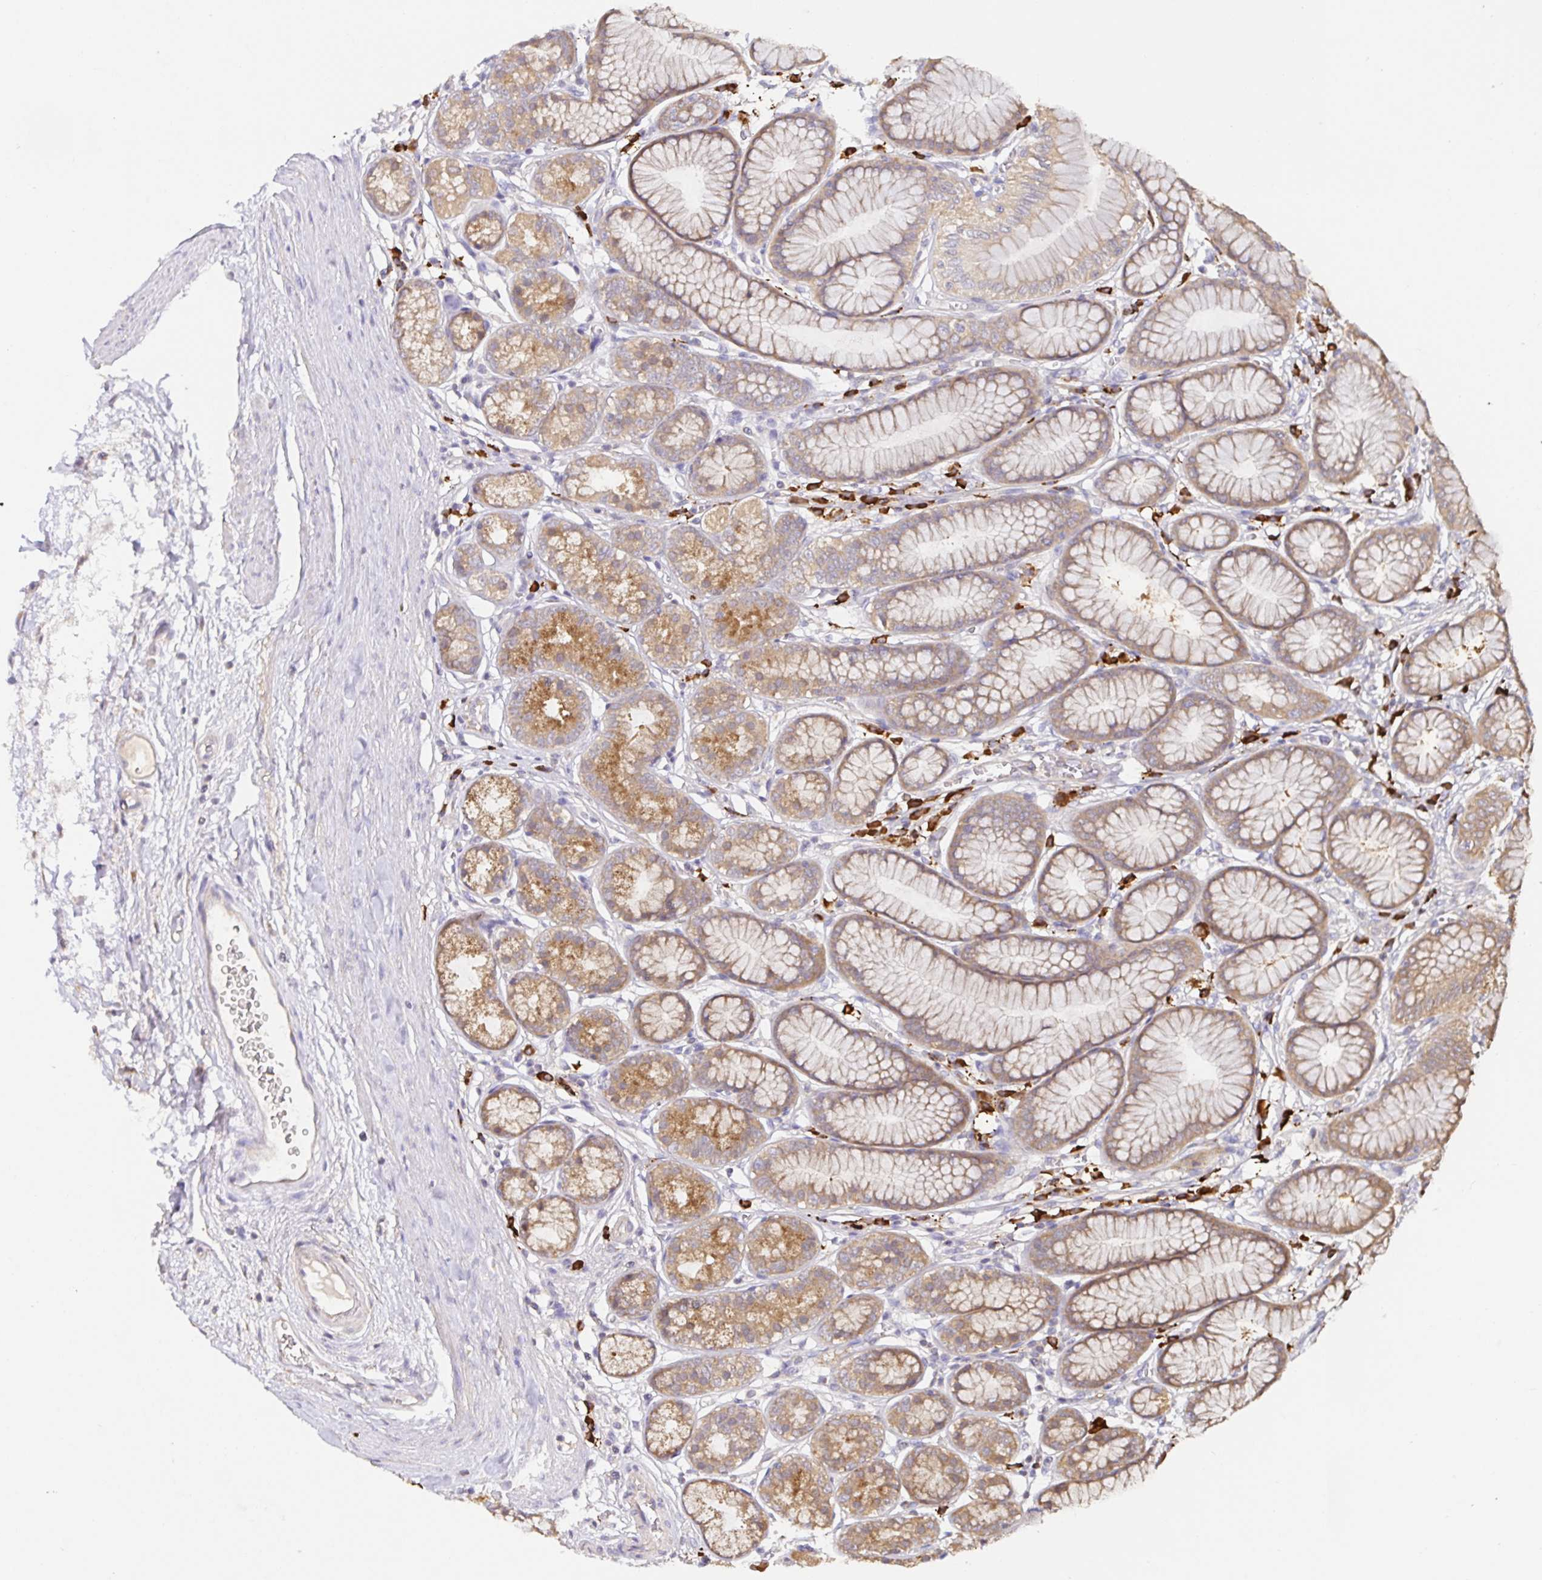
{"staining": {"intensity": "moderate", "quantity": ">75%", "location": "cytoplasmic/membranous"}, "tissue": "stomach", "cell_type": "Glandular cells", "image_type": "normal", "snomed": [{"axis": "morphology", "description": "Normal tissue, NOS"}, {"axis": "topography", "description": "Stomach"}, {"axis": "topography", "description": "Stomach, lower"}], "caption": "Benign stomach demonstrates moderate cytoplasmic/membranous staining in about >75% of glandular cells (DAB (3,3'-diaminobenzidine) = brown stain, brightfield microscopy at high magnification)..", "gene": "HAGH", "patient": {"sex": "male", "age": 76}}